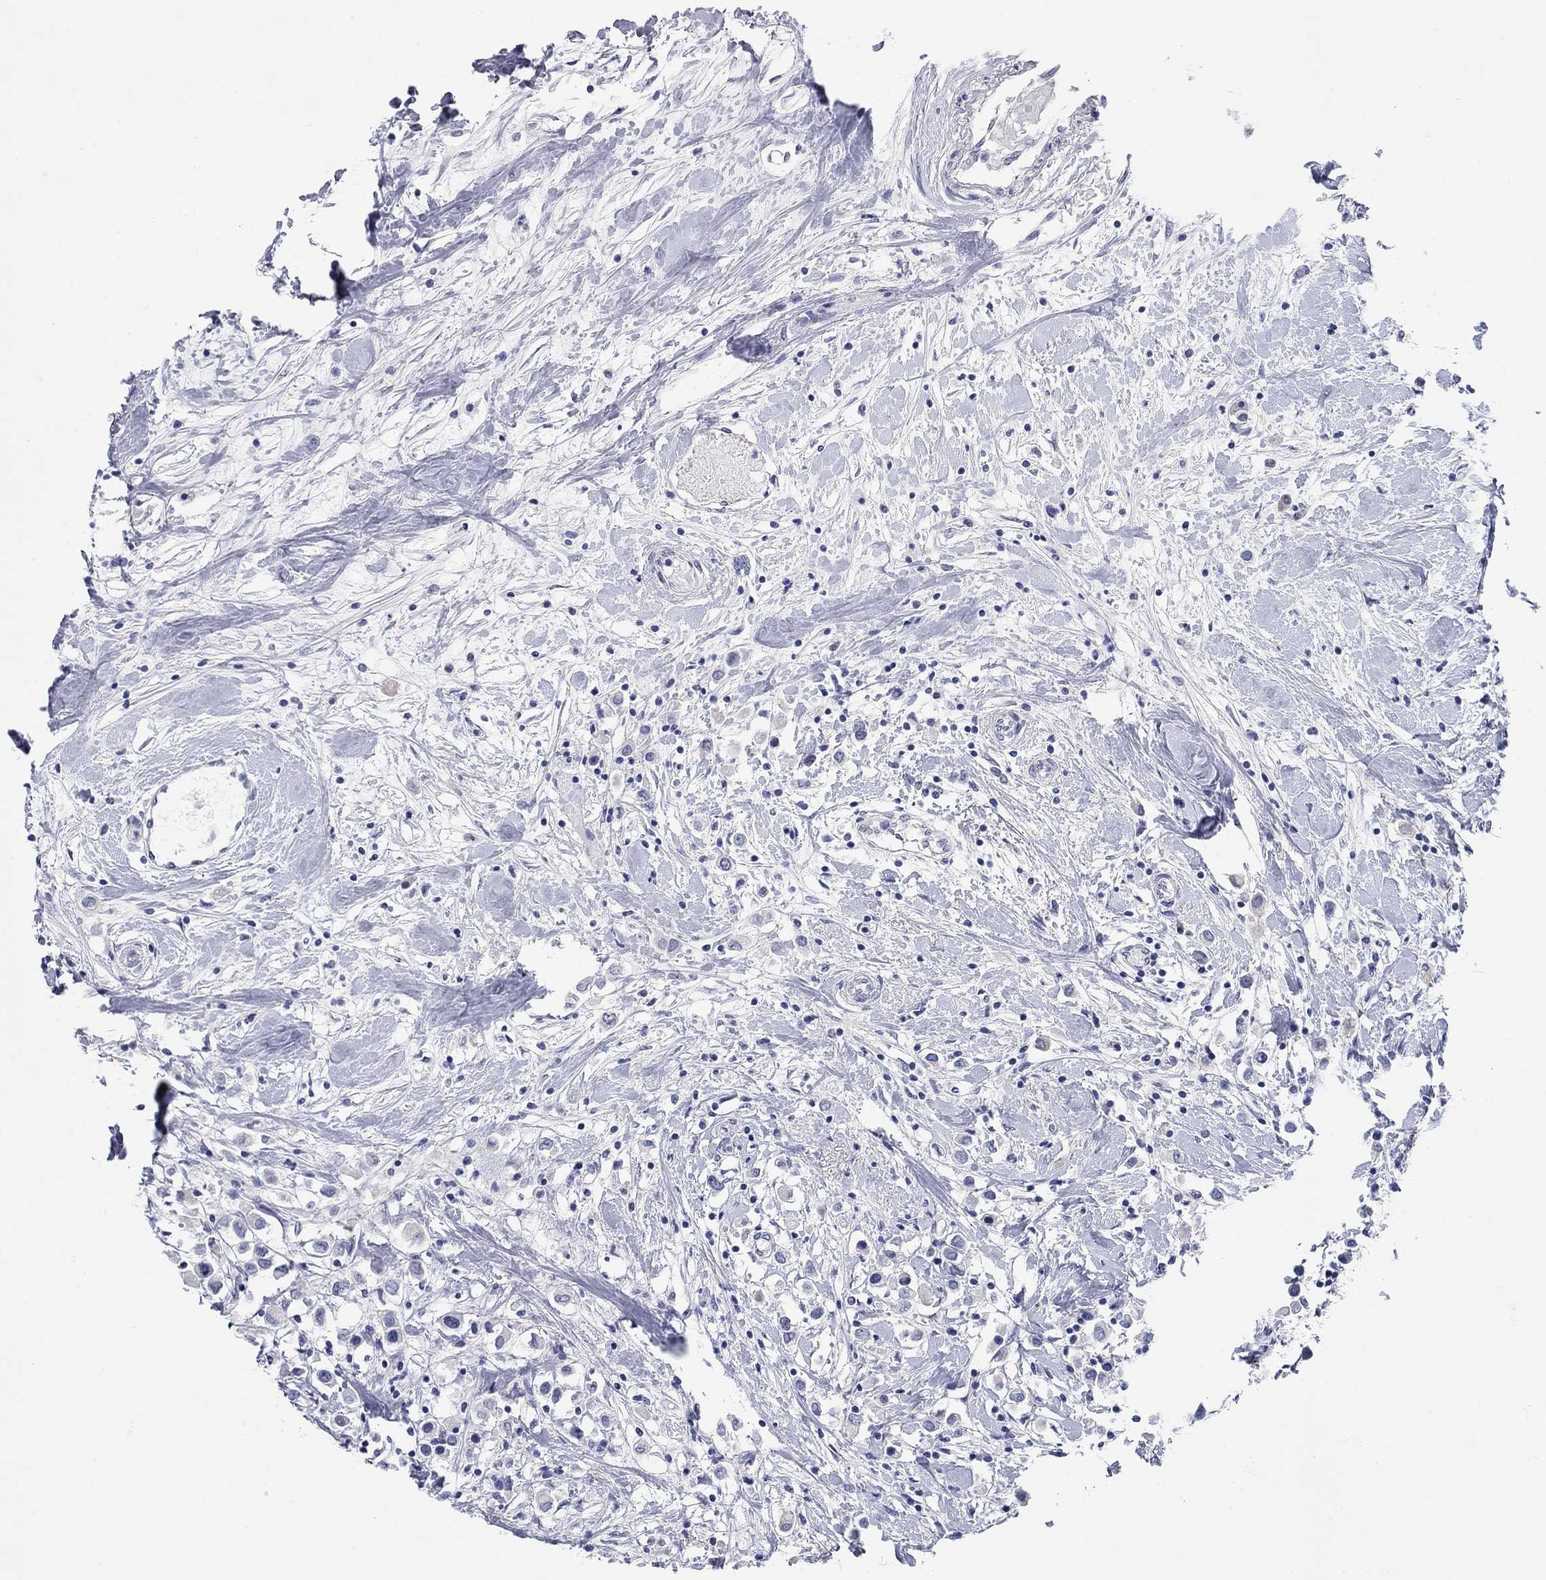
{"staining": {"intensity": "negative", "quantity": "none", "location": "none"}, "tissue": "breast cancer", "cell_type": "Tumor cells", "image_type": "cancer", "snomed": [{"axis": "morphology", "description": "Duct carcinoma"}, {"axis": "topography", "description": "Breast"}], "caption": "There is no significant staining in tumor cells of breast cancer.", "gene": "WASF3", "patient": {"sex": "female", "age": 61}}